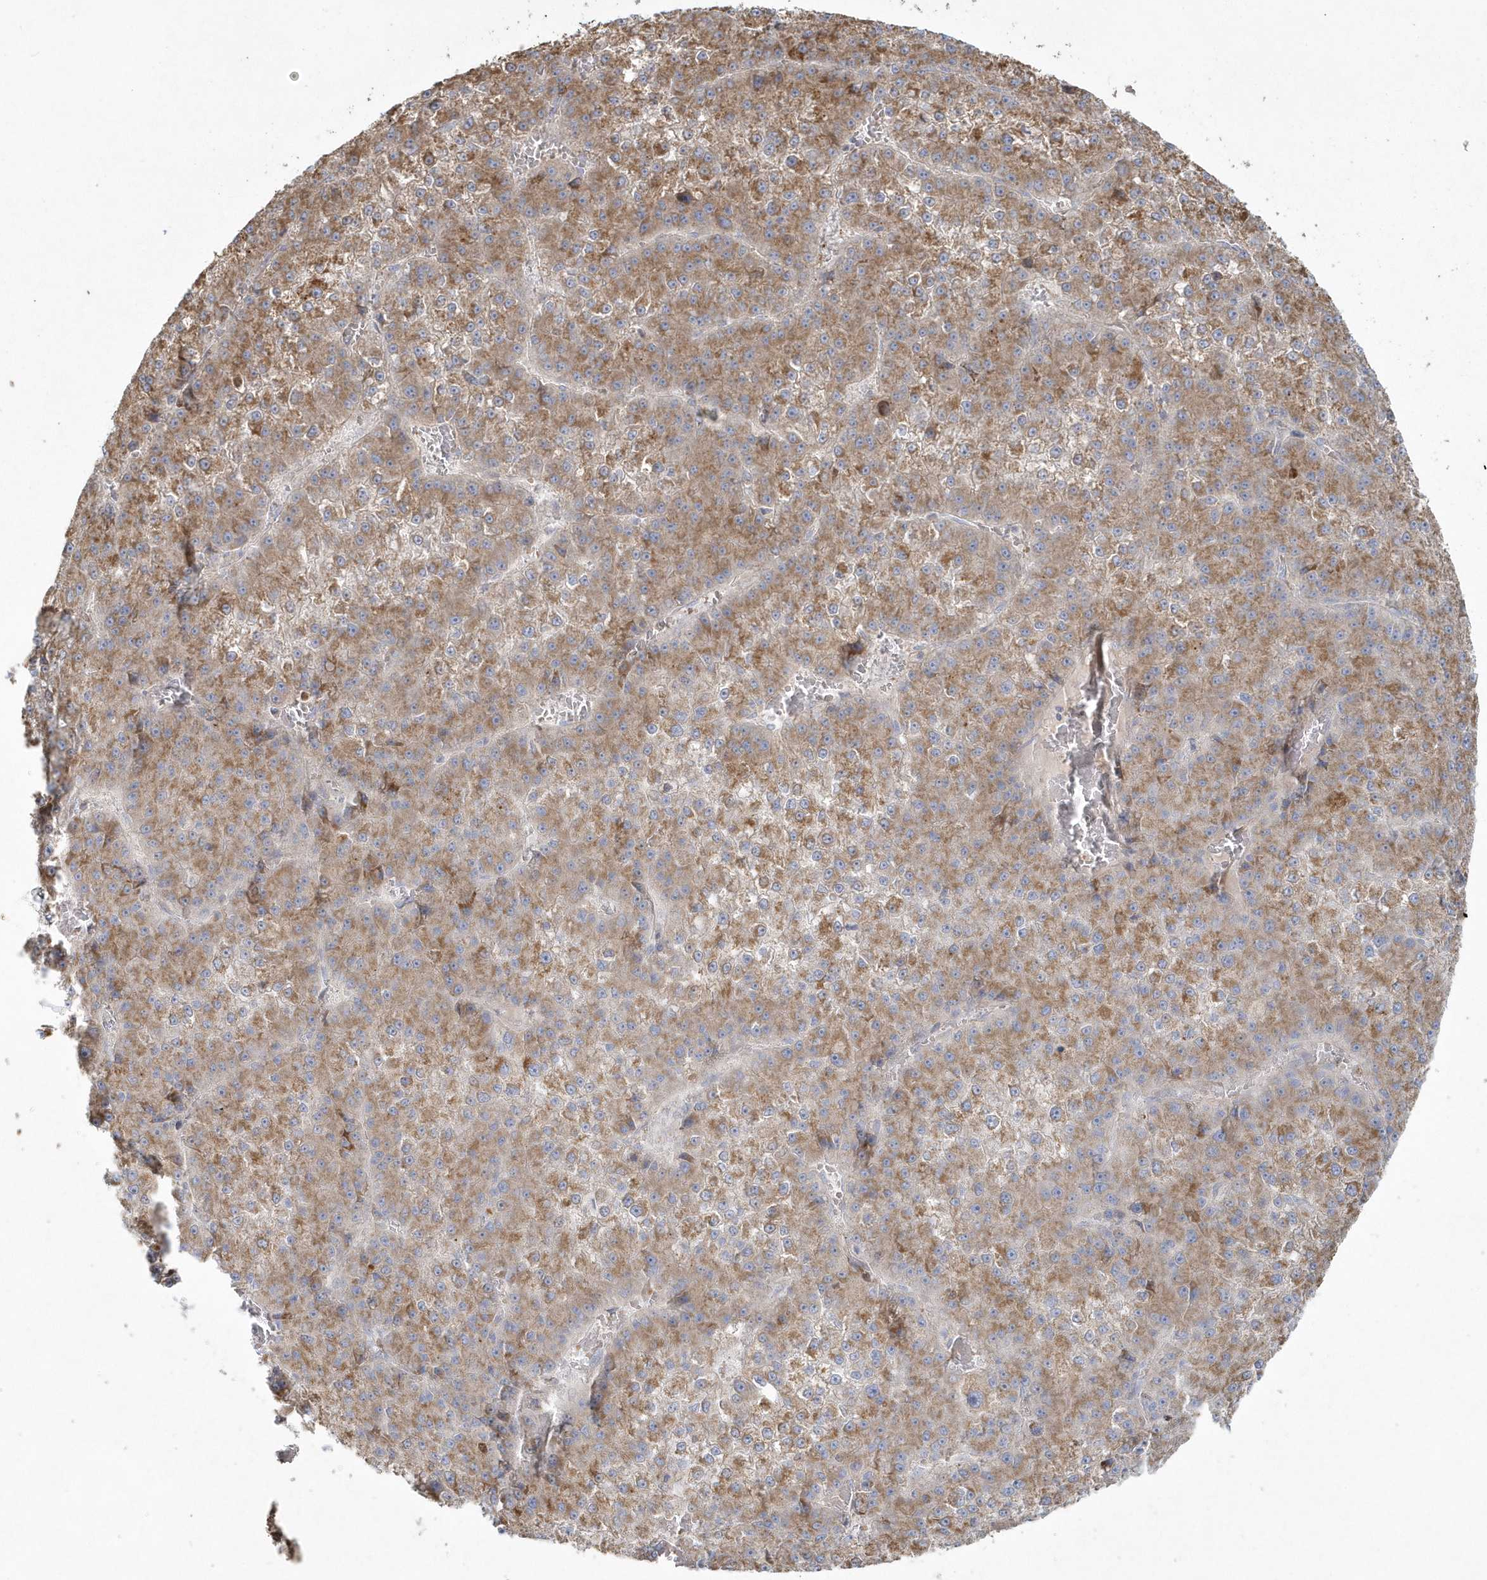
{"staining": {"intensity": "moderate", "quantity": ">75%", "location": "cytoplasmic/membranous"}, "tissue": "liver cancer", "cell_type": "Tumor cells", "image_type": "cancer", "snomed": [{"axis": "morphology", "description": "Carcinoma, Hepatocellular, NOS"}, {"axis": "topography", "description": "Liver"}], "caption": "Protein staining shows moderate cytoplasmic/membranous positivity in about >75% of tumor cells in liver cancer (hepatocellular carcinoma).", "gene": "BLTP3A", "patient": {"sex": "female", "age": 73}}